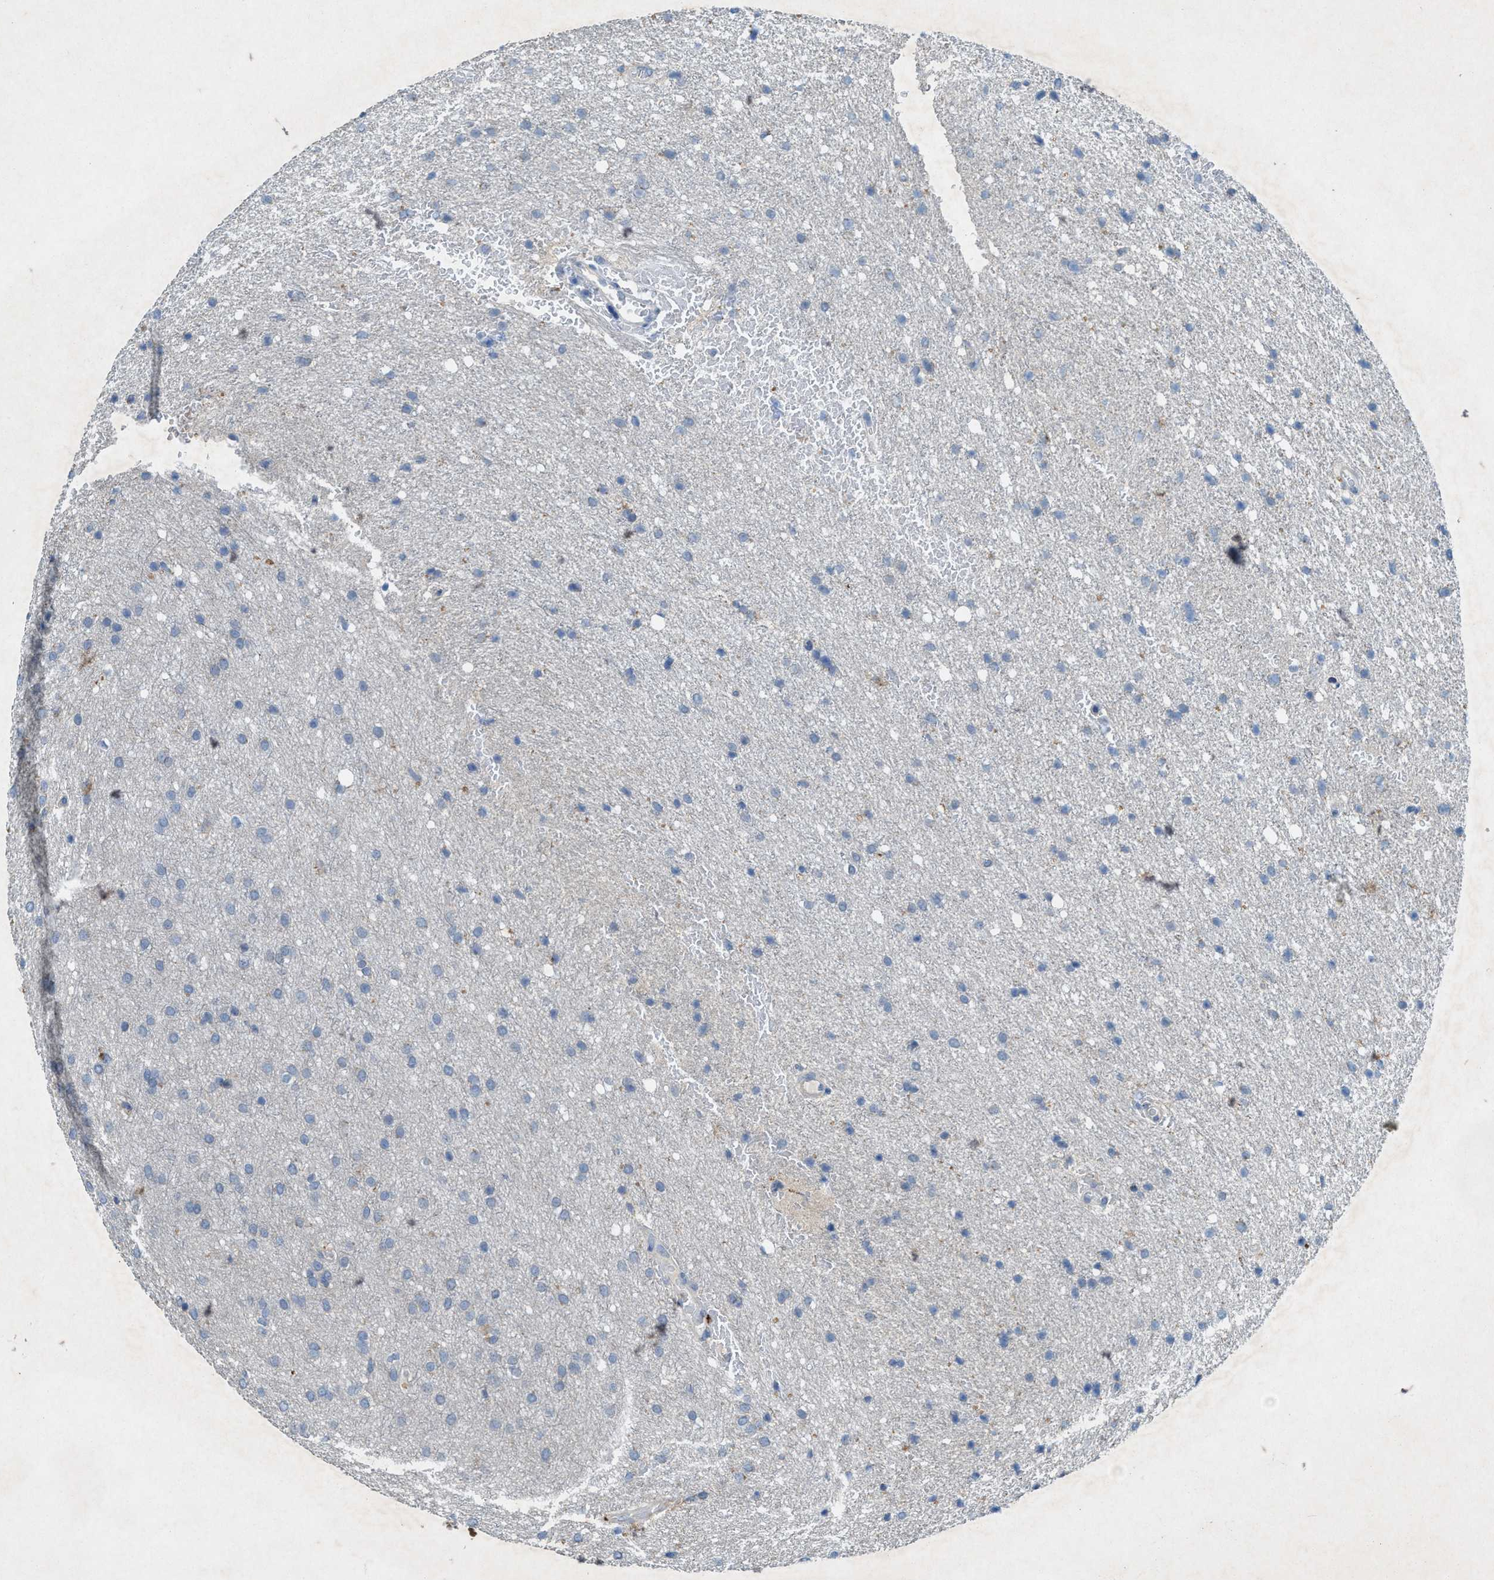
{"staining": {"intensity": "negative", "quantity": "none", "location": "none"}, "tissue": "glioma", "cell_type": "Tumor cells", "image_type": "cancer", "snomed": [{"axis": "morphology", "description": "Glioma, malignant, Low grade"}, {"axis": "topography", "description": "Brain"}], "caption": "Glioma was stained to show a protein in brown. There is no significant positivity in tumor cells.", "gene": "URGCP", "patient": {"sex": "female", "age": 37}}